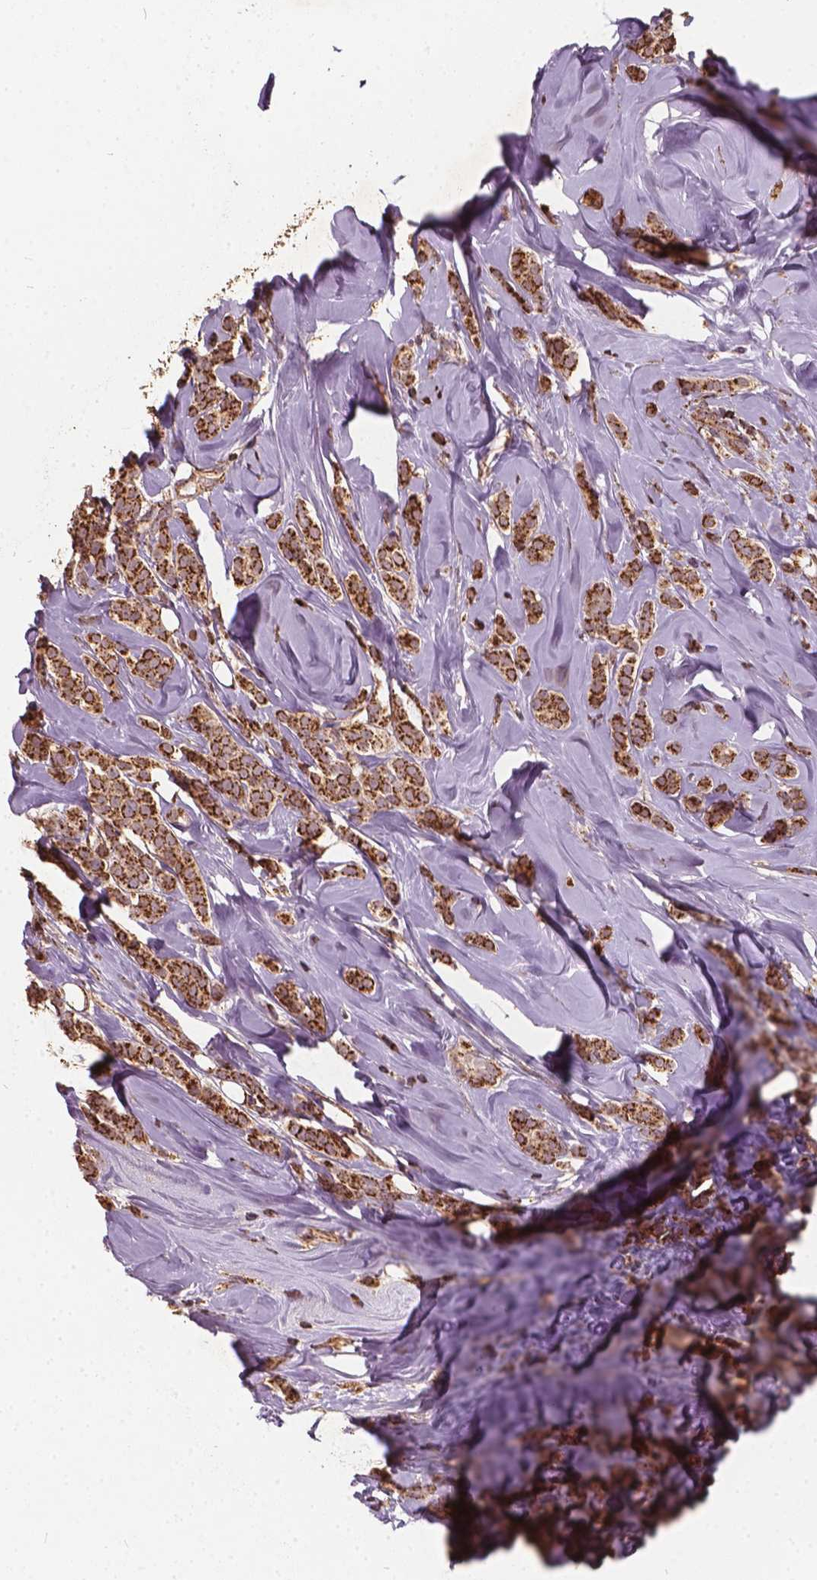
{"staining": {"intensity": "strong", "quantity": ">75%", "location": "cytoplasmic/membranous"}, "tissue": "breast cancer", "cell_type": "Tumor cells", "image_type": "cancer", "snomed": [{"axis": "morphology", "description": "Lobular carcinoma"}, {"axis": "topography", "description": "Breast"}], "caption": "Strong cytoplasmic/membranous expression is appreciated in approximately >75% of tumor cells in breast cancer (lobular carcinoma).", "gene": "UBXN2A", "patient": {"sex": "female", "age": 49}}